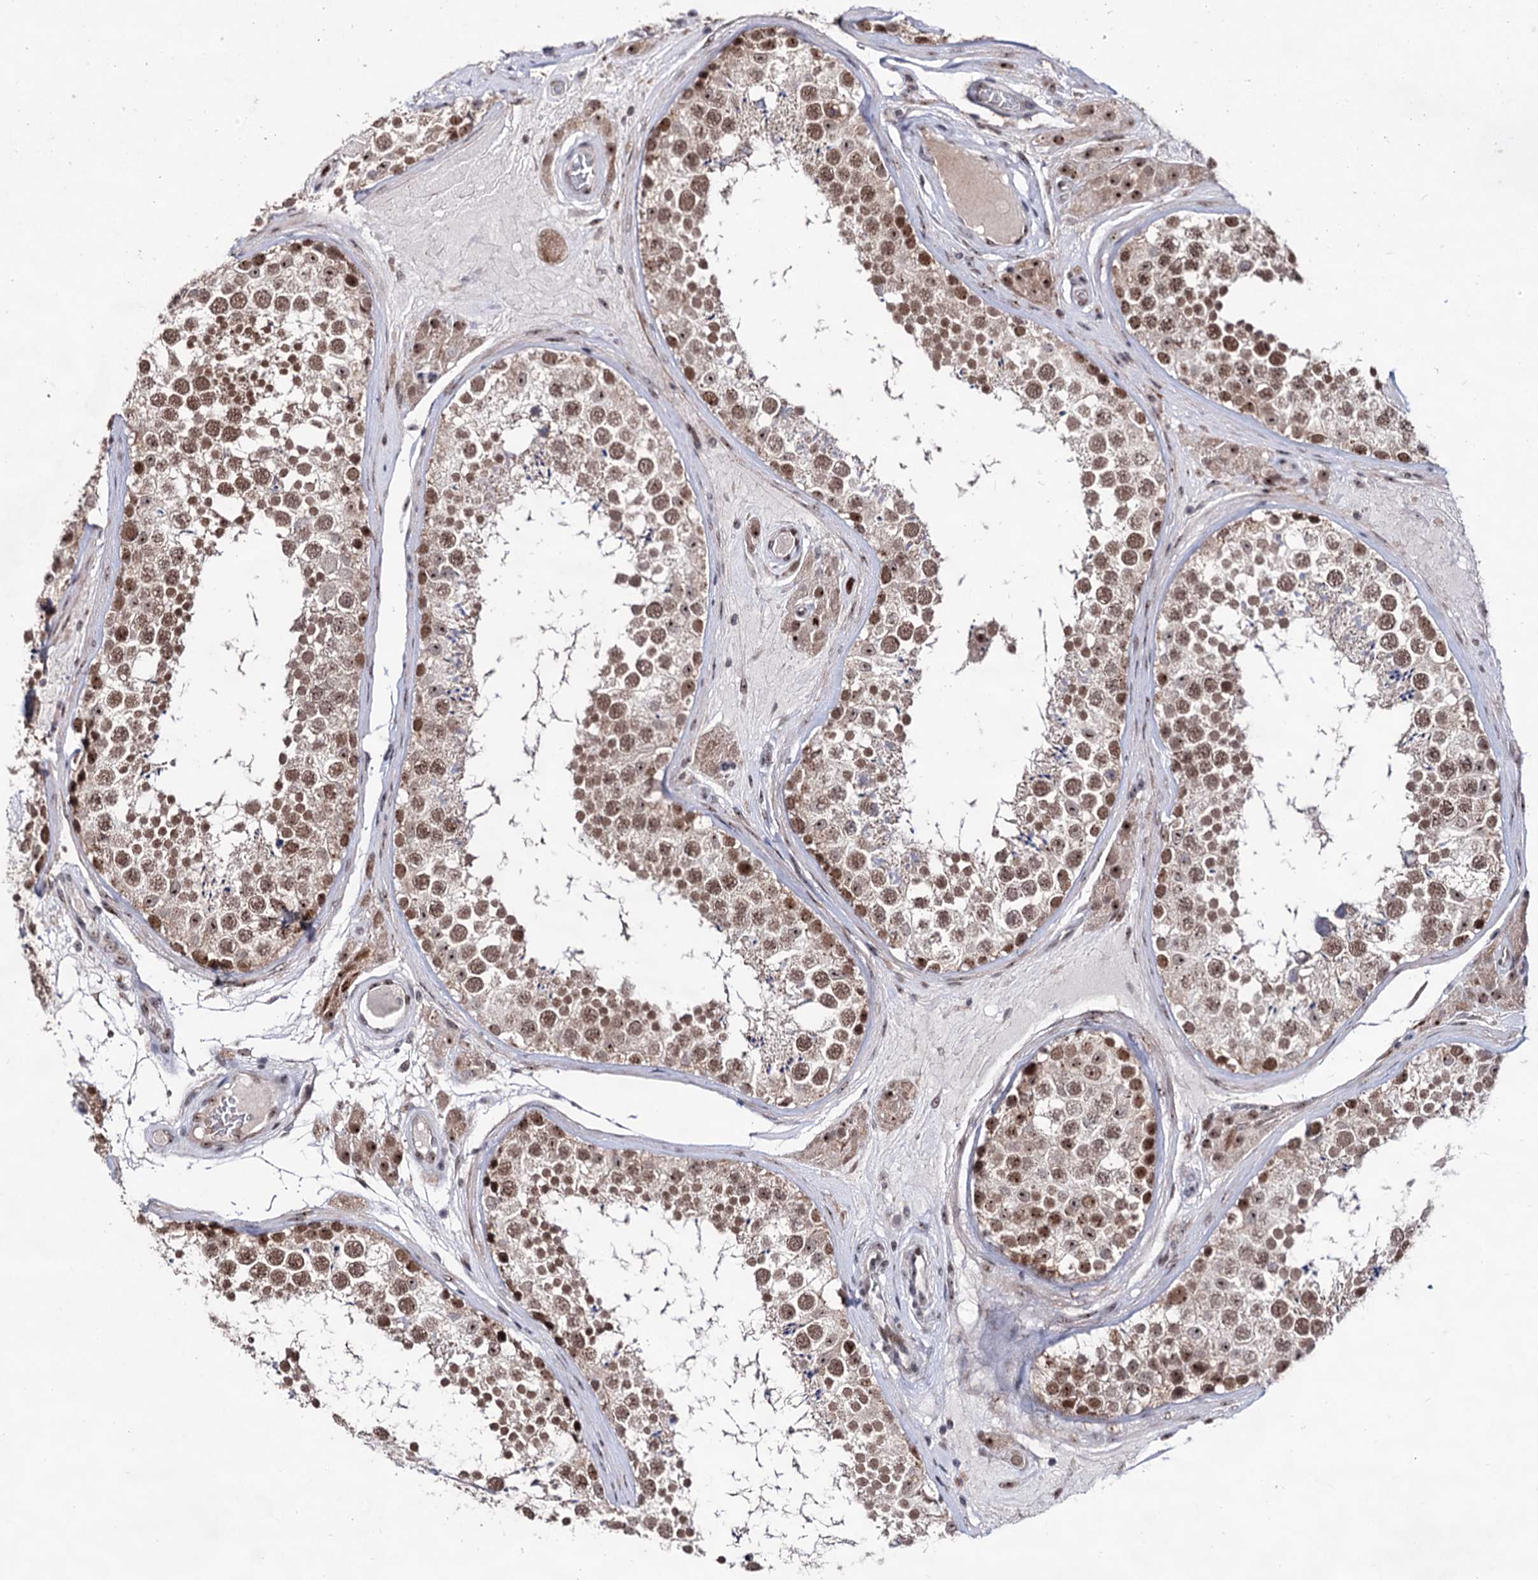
{"staining": {"intensity": "moderate", "quantity": ">75%", "location": "nuclear"}, "tissue": "testis", "cell_type": "Cells in seminiferous ducts", "image_type": "normal", "snomed": [{"axis": "morphology", "description": "Normal tissue, NOS"}, {"axis": "topography", "description": "Testis"}], "caption": "Immunohistochemistry micrograph of unremarkable human testis stained for a protein (brown), which demonstrates medium levels of moderate nuclear staining in approximately >75% of cells in seminiferous ducts.", "gene": "EXOSC10", "patient": {"sex": "male", "age": 46}}